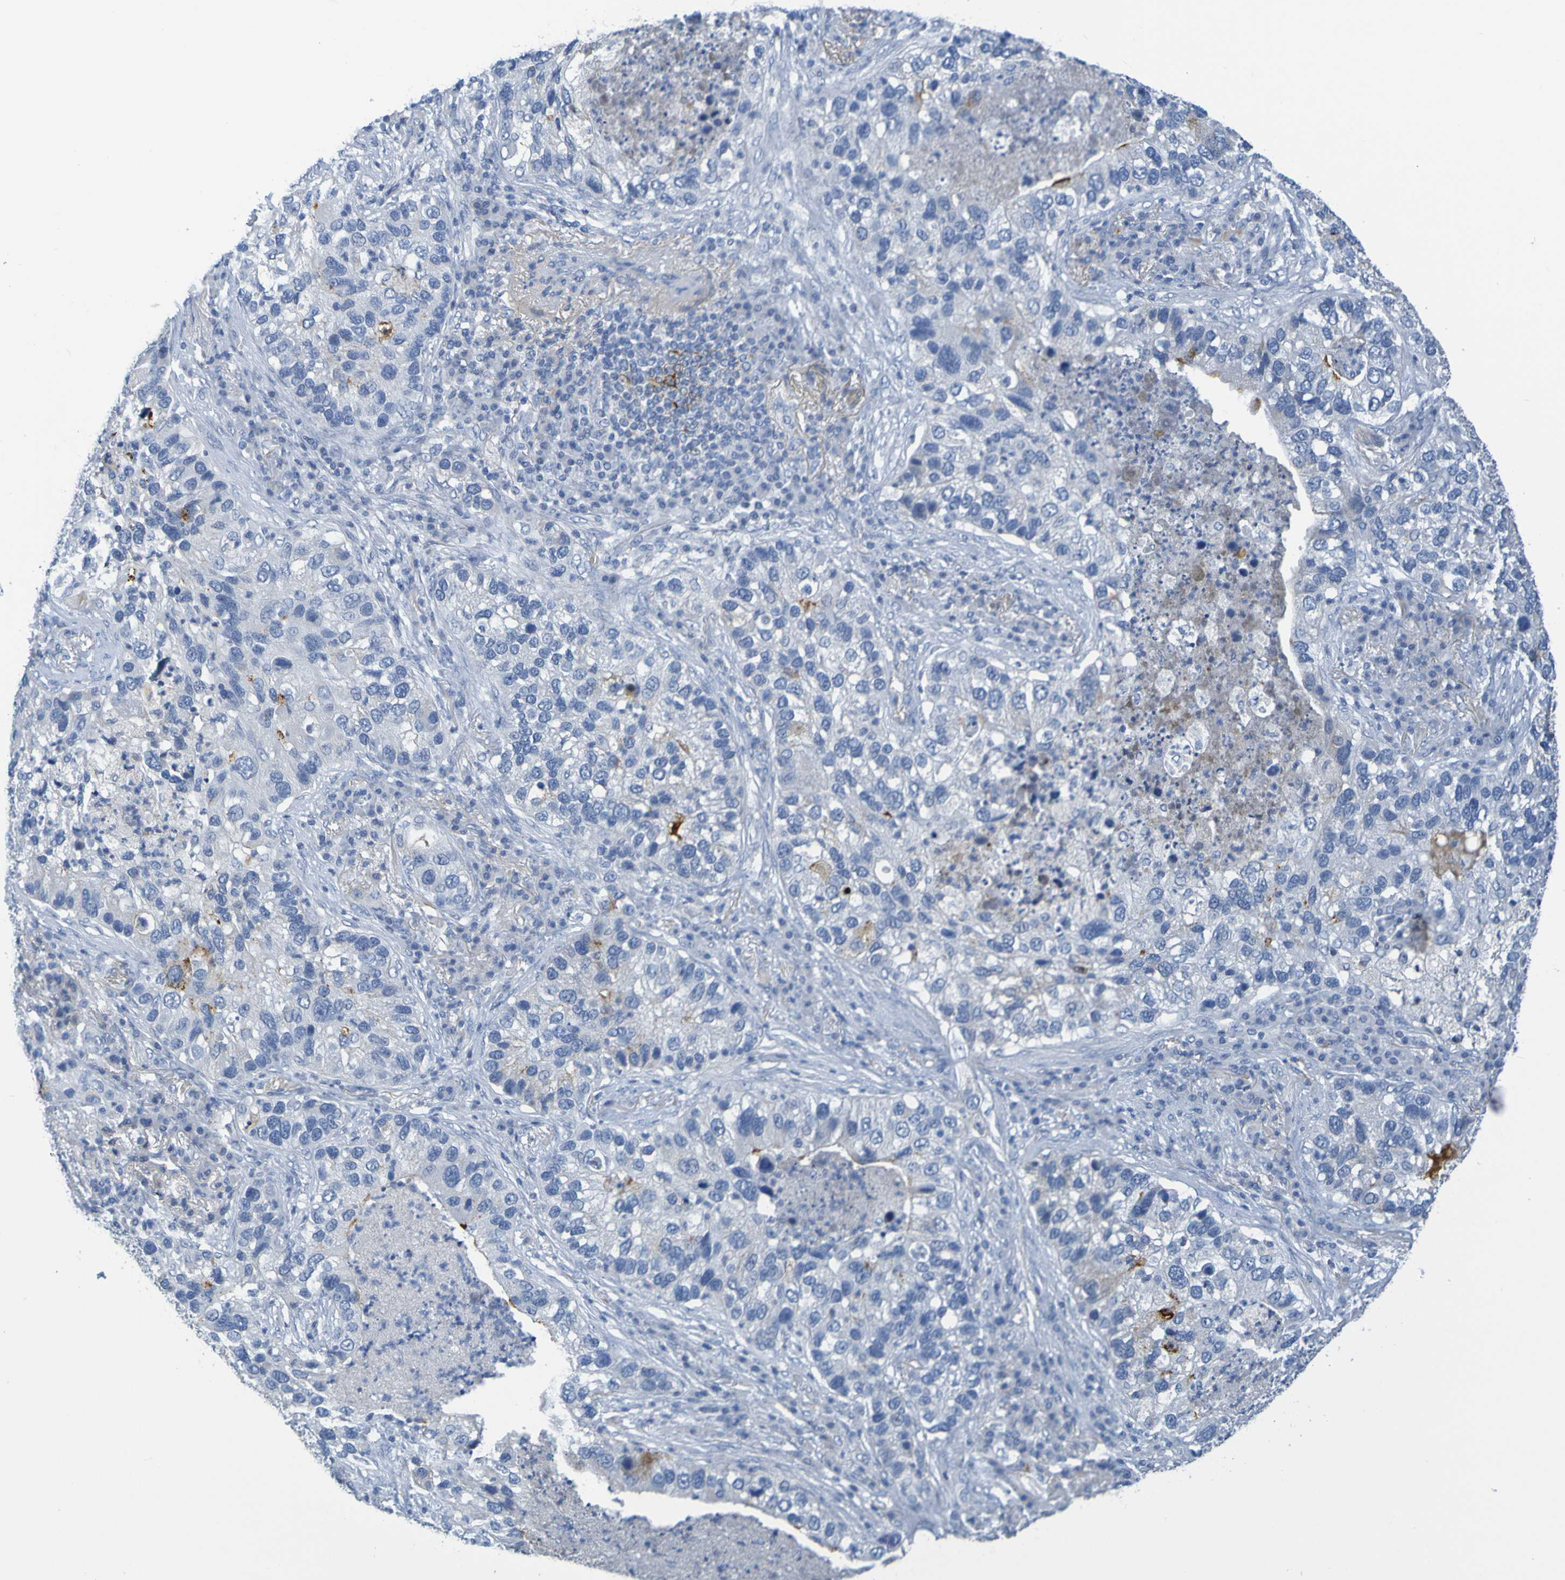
{"staining": {"intensity": "negative", "quantity": "none", "location": "none"}, "tissue": "lung cancer", "cell_type": "Tumor cells", "image_type": "cancer", "snomed": [{"axis": "morphology", "description": "Normal tissue, NOS"}, {"axis": "morphology", "description": "Adenocarcinoma, NOS"}, {"axis": "topography", "description": "Bronchus"}, {"axis": "topography", "description": "Lung"}], "caption": "Lung cancer (adenocarcinoma) was stained to show a protein in brown. There is no significant expression in tumor cells.", "gene": "IL10", "patient": {"sex": "male", "age": 54}}